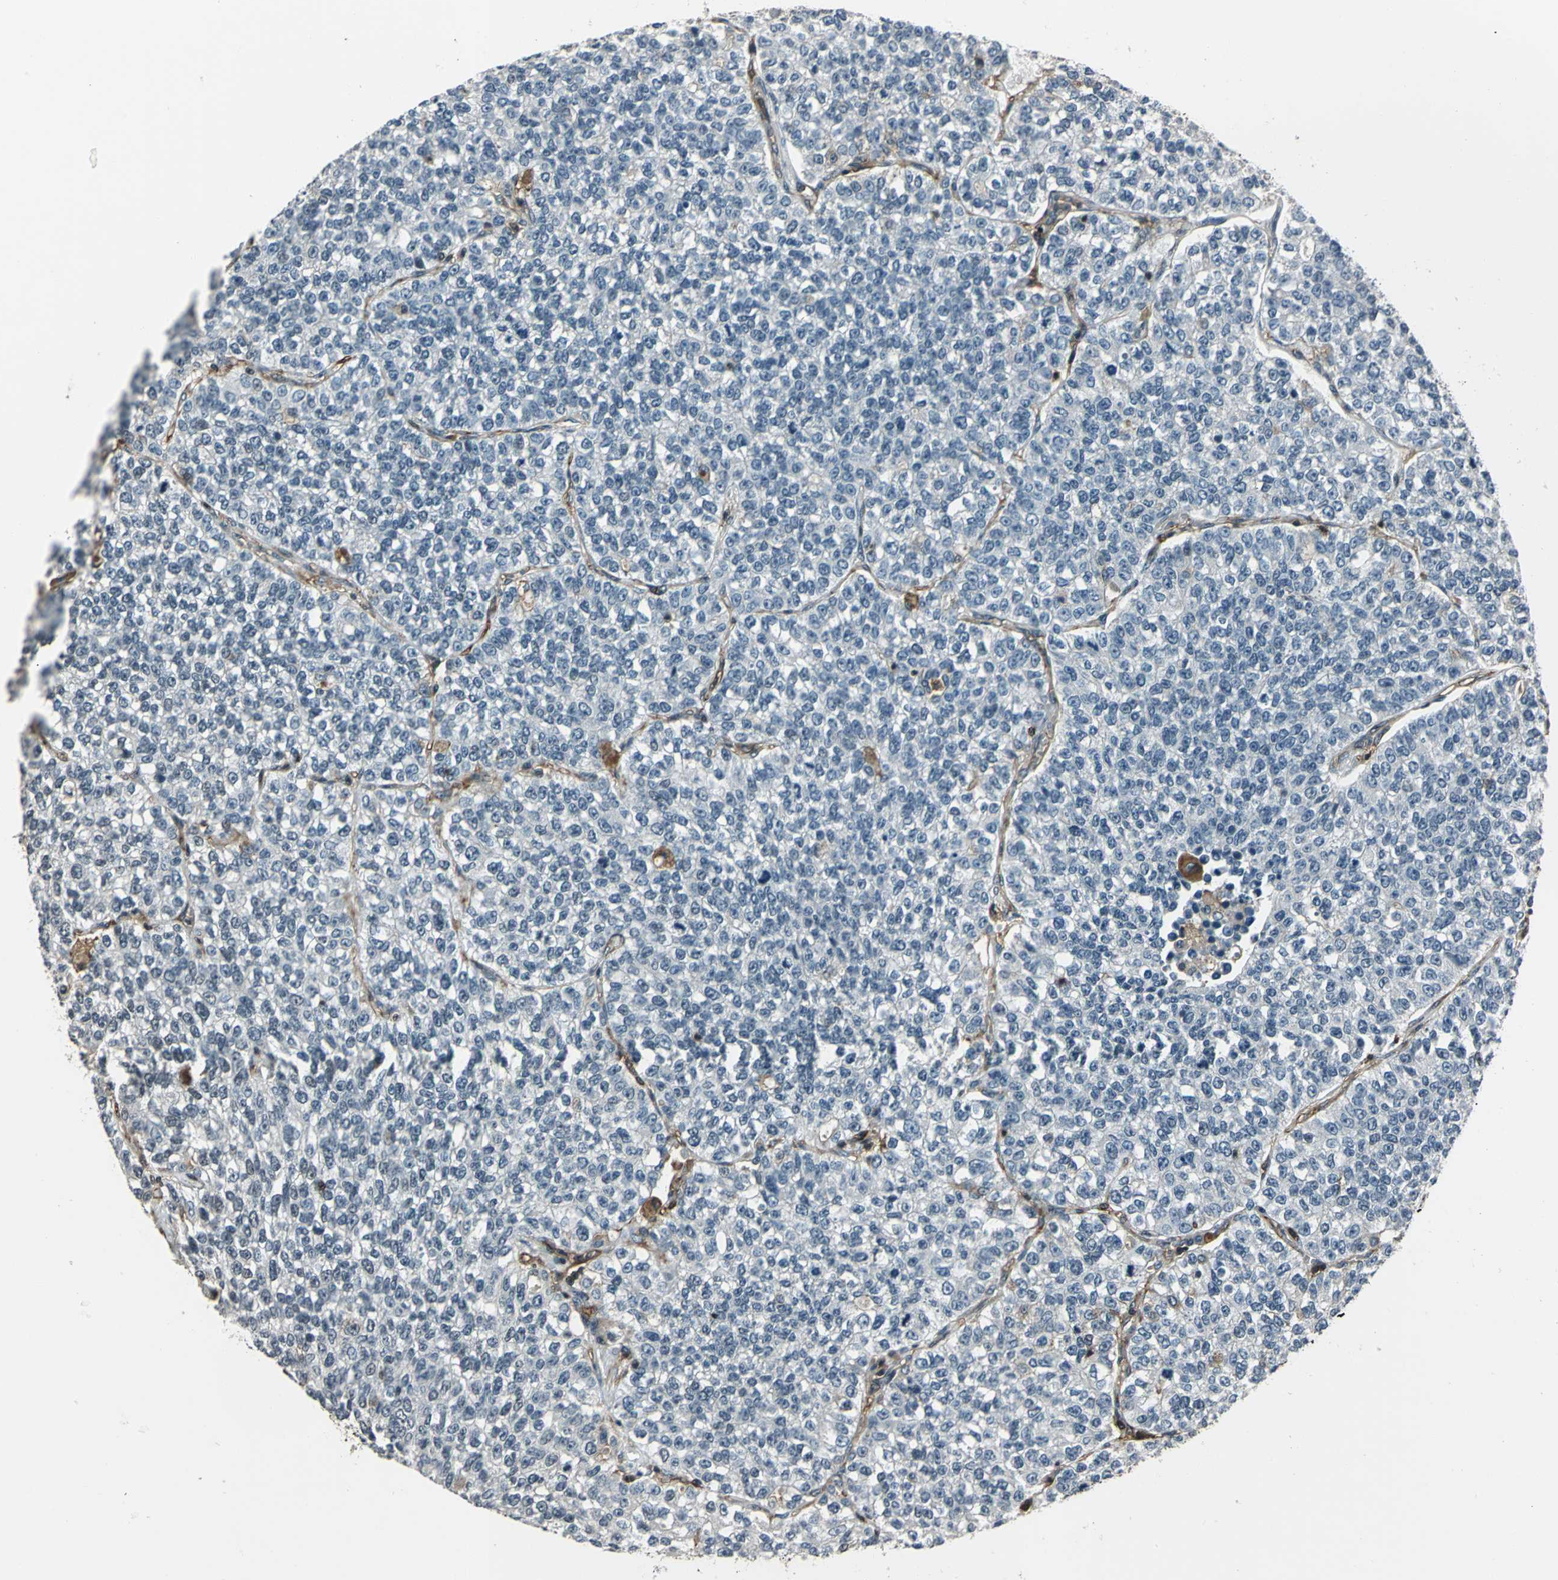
{"staining": {"intensity": "negative", "quantity": "none", "location": "none"}, "tissue": "lung cancer", "cell_type": "Tumor cells", "image_type": "cancer", "snomed": [{"axis": "morphology", "description": "Adenocarcinoma, NOS"}, {"axis": "topography", "description": "Lung"}], "caption": "There is no significant staining in tumor cells of lung cancer (adenocarcinoma).", "gene": "NR2C2", "patient": {"sex": "male", "age": 49}}